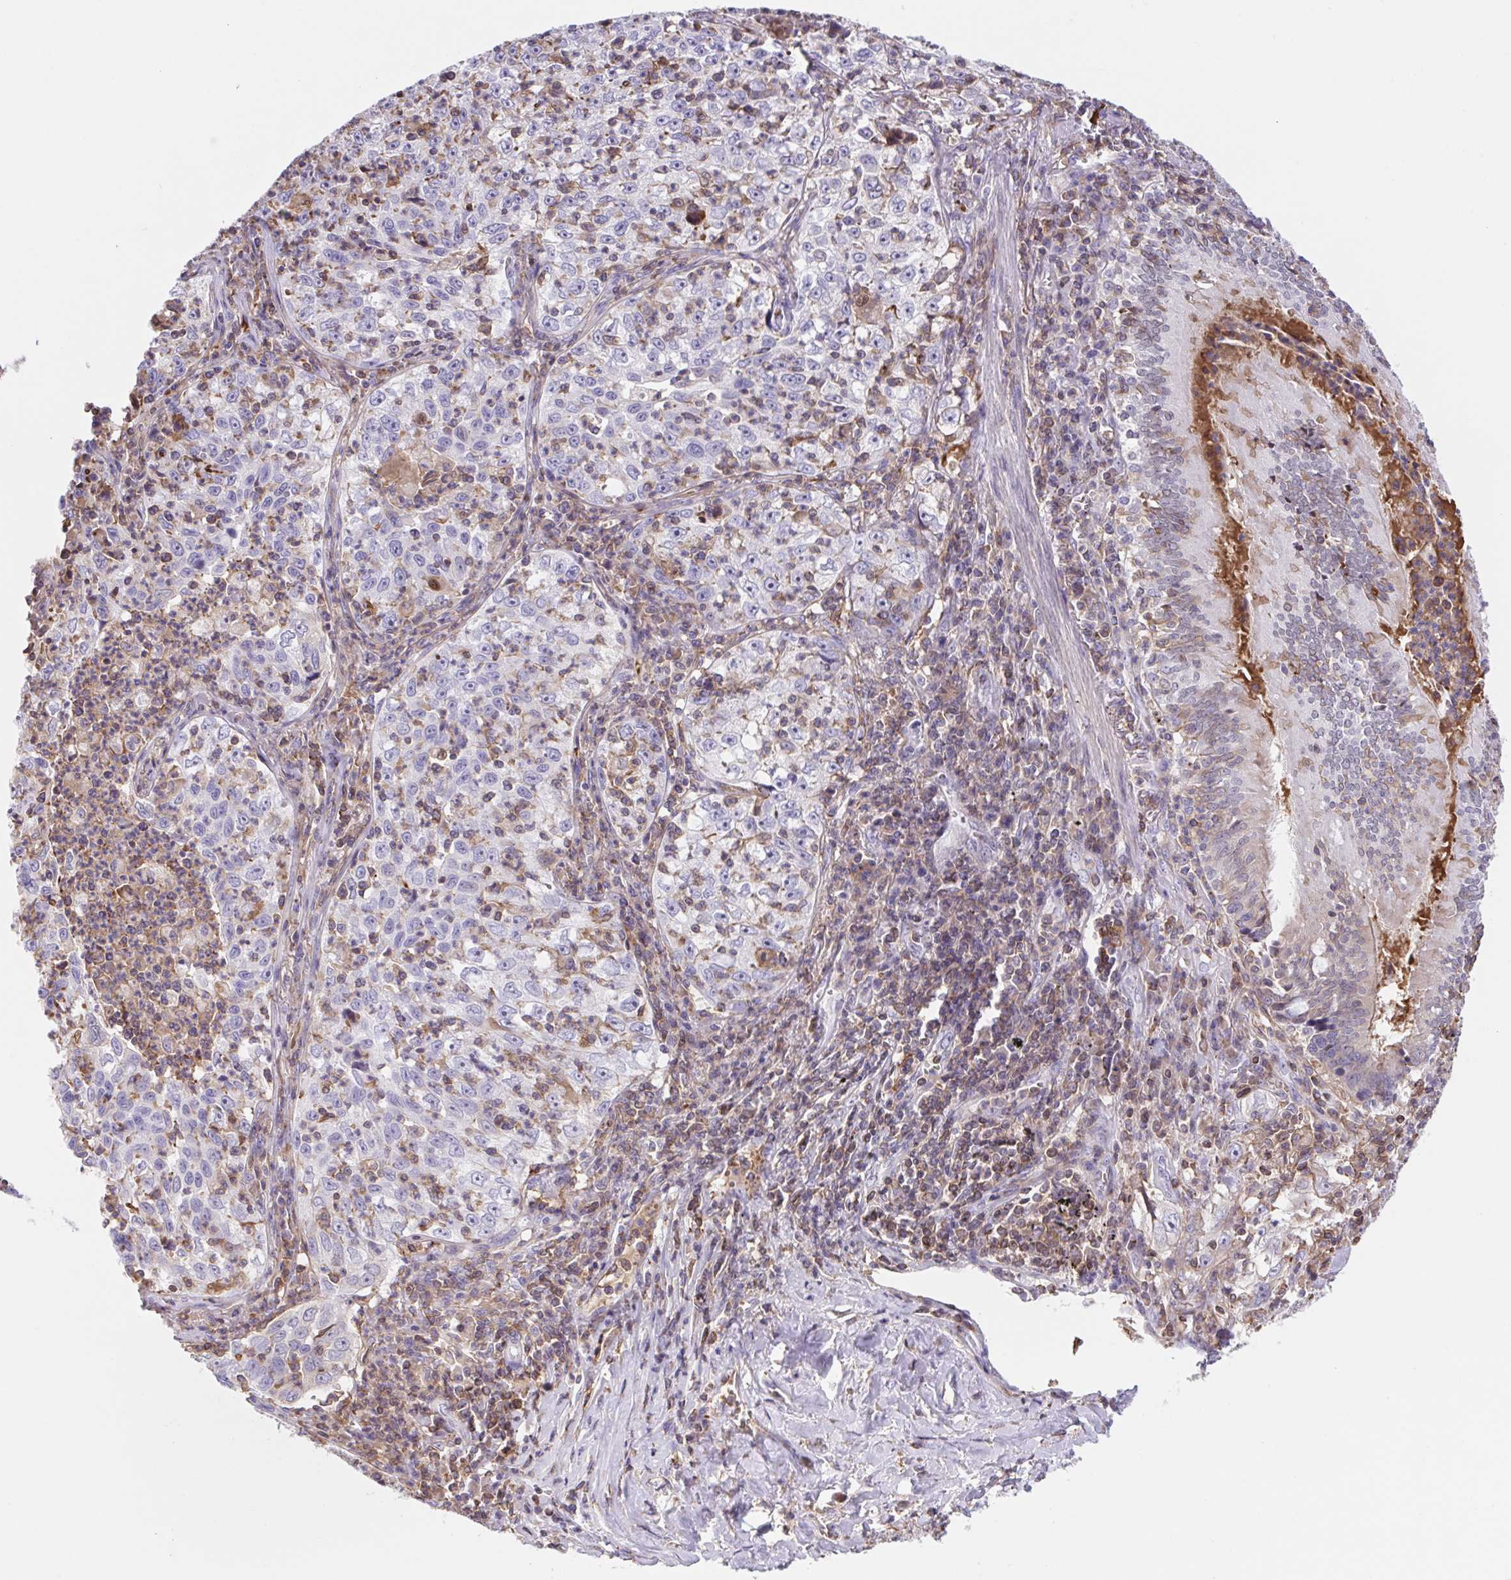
{"staining": {"intensity": "negative", "quantity": "none", "location": "none"}, "tissue": "lung cancer", "cell_type": "Tumor cells", "image_type": "cancer", "snomed": [{"axis": "morphology", "description": "Squamous cell carcinoma, NOS"}, {"axis": "topography", "description": "Lung"}], "caption": "DAB (3,3'-diaminobenzidine) immunohistochemical staining of human lung squamous cell carcinoma reveals no significant expression in tumor cells. (IHC, brightfield microscopy, high magnification).", "gene": "TPRG1", "patient": {"sex": "male", "age": 71}}